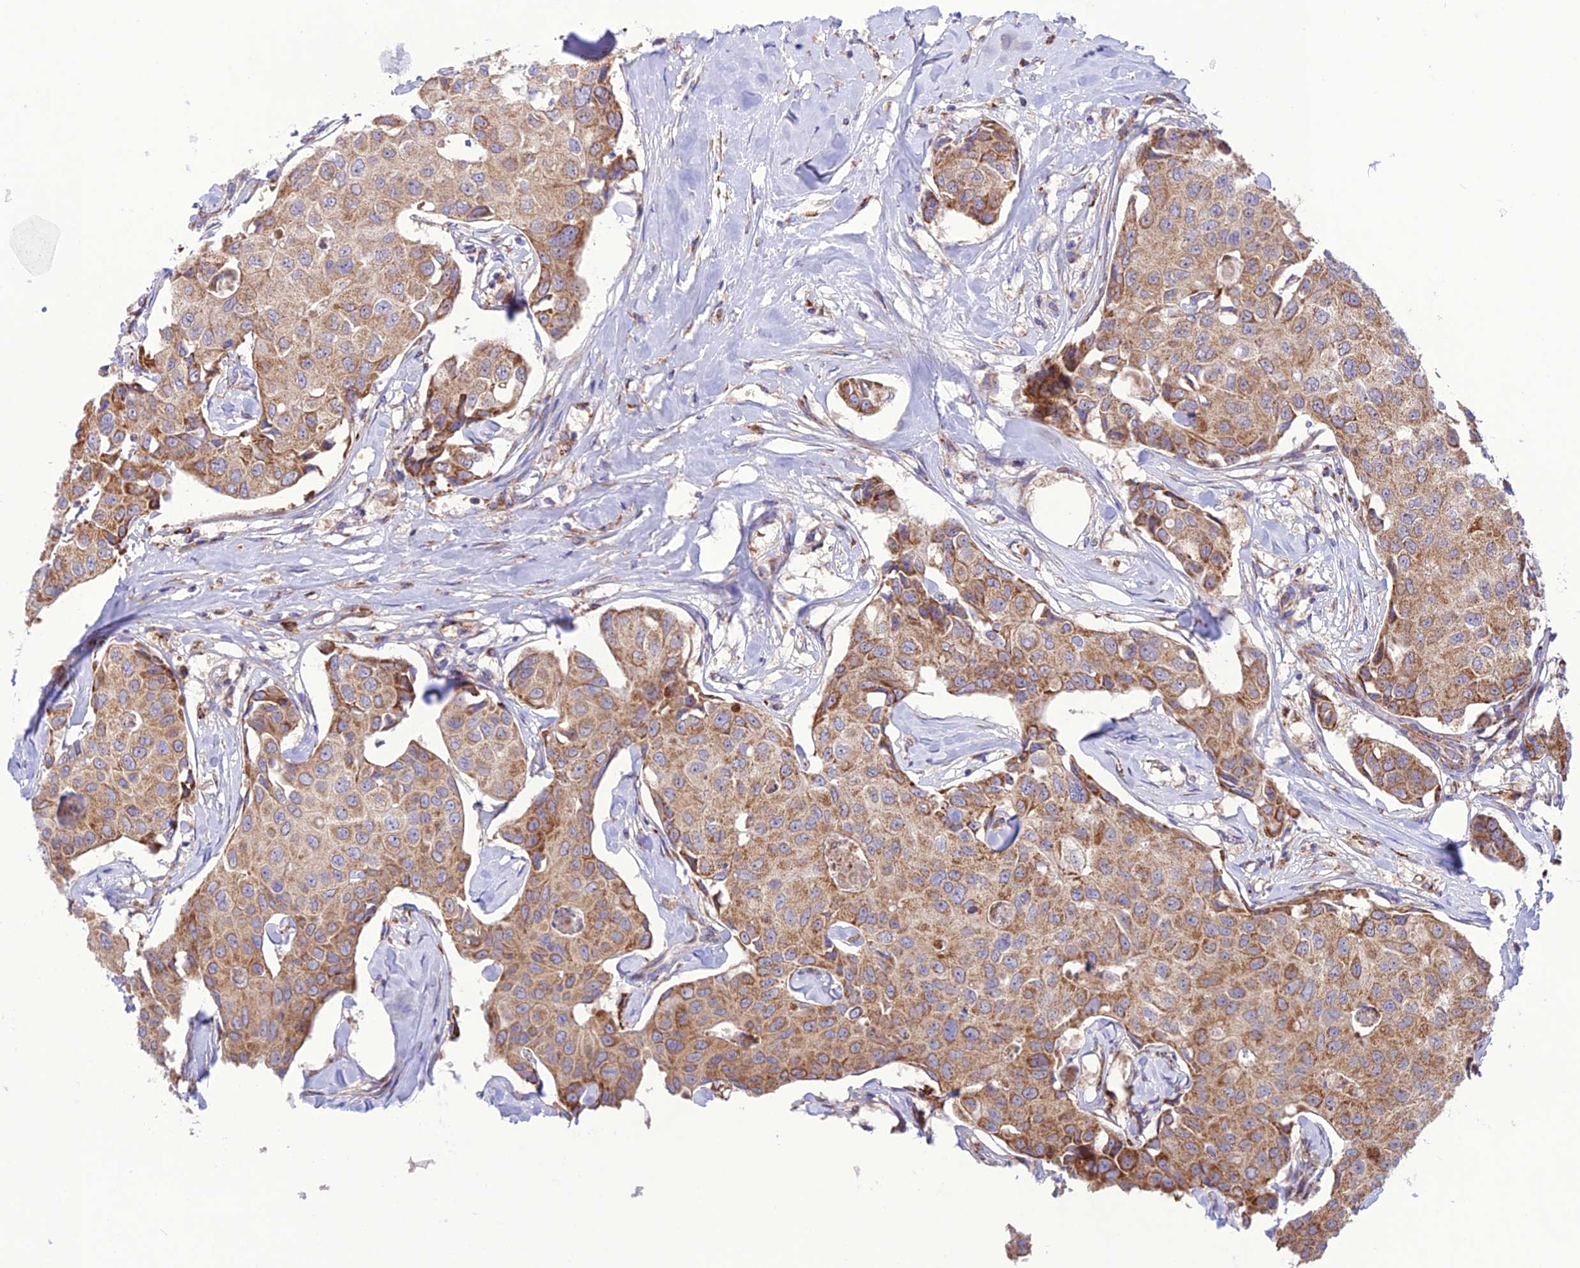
{"staining": {"intensity": "moderate", "quantity": ">75%", "location": "cytoplasmic/membranous"}, "tissue": "breast cancer", "cell_type": "Tumor cells", "image_type": "cancer", "snomed": [{"axis": "morphology", "description": "Duct carcinoma"}, {"axis": "topography", "description": "Breast"}], "caption": "This micrograph reveals immunohistochemistry (IHC) staining of breast intraductal carcinoma, with medium moderate cytoplasmic/membranous staining in about >75% of tumor cells.", "gene": "UAP1L1", "patient": {"sex": "female", "age": 80}}